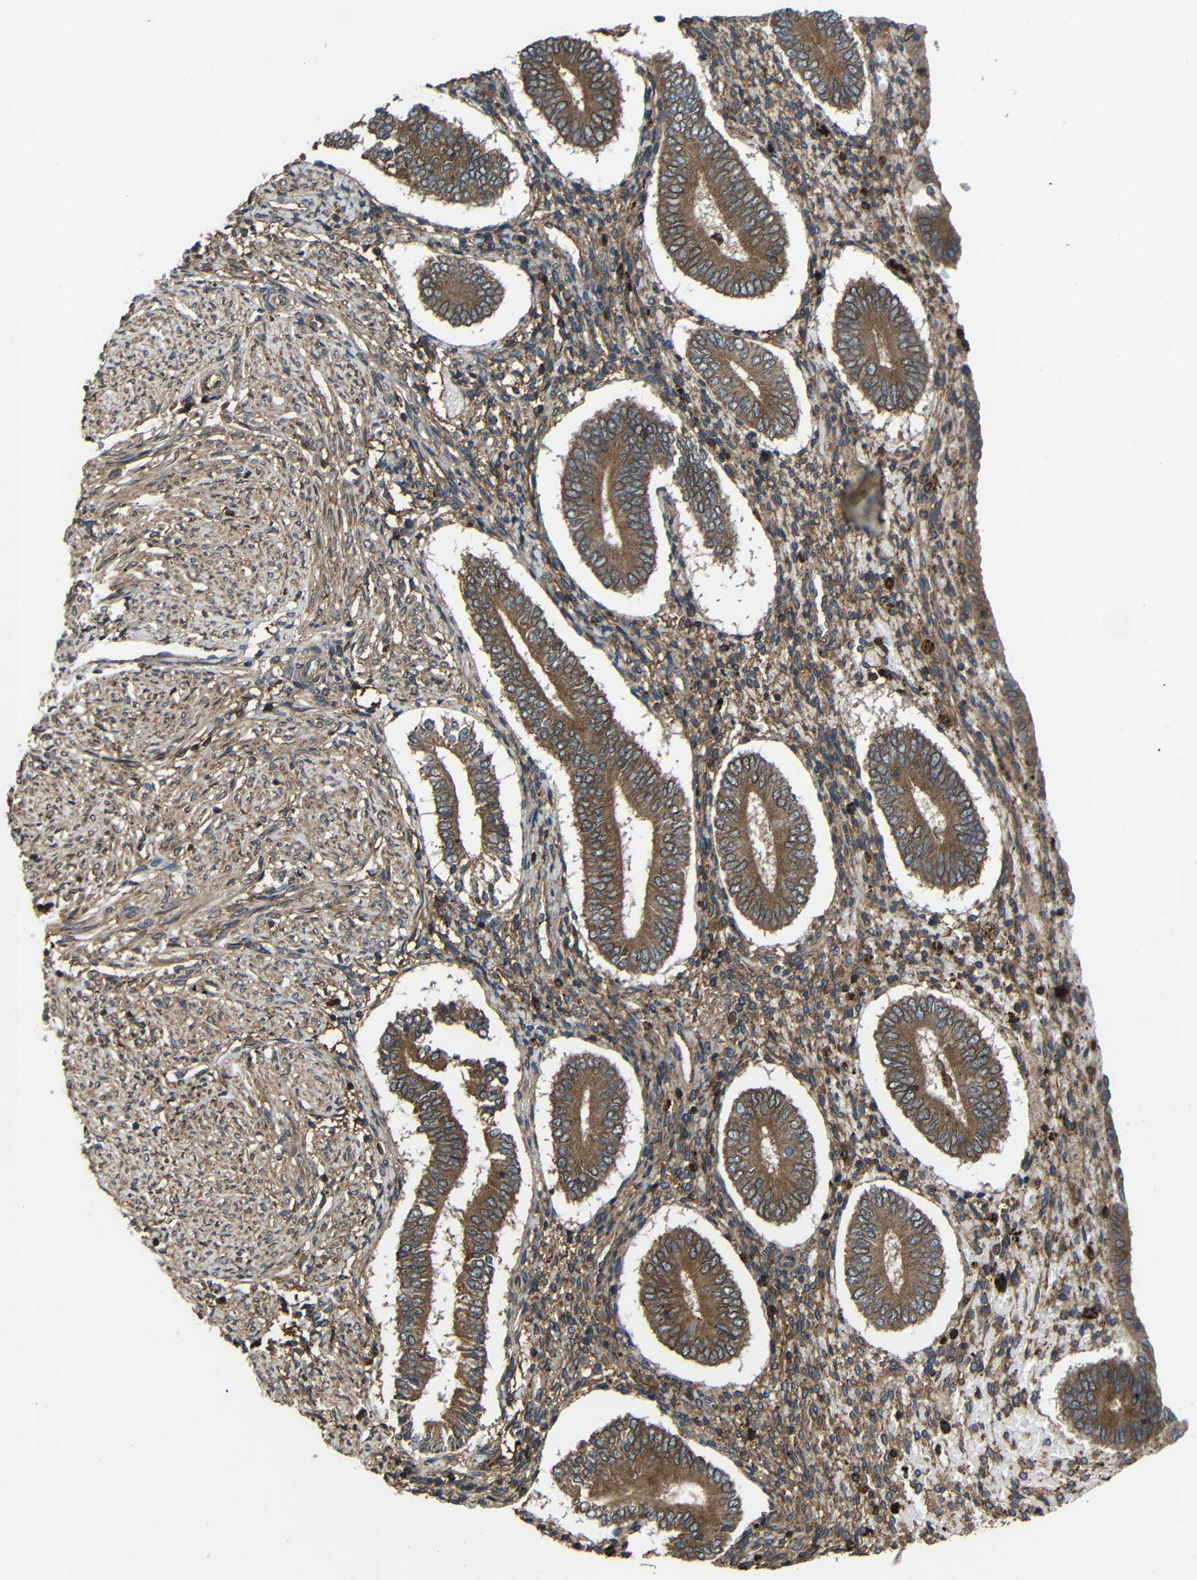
{"staining": {"intensity": "moderate", "quantity": ">75%", "location": "cytoplasmic/membranous"}, "tissue": "endometrium", "cell_type": "Cells in endometrial stroma", "image_type": "normal", "snomed": [{"axis": "morphology", "description": "Normal tissue, NOS"}, {"axis": "topography", "description": "Endometrium"}], "caption": "About >75% of cells in endometrial stroma in unremarkable endometrium show moderate cytoplasmic/membranous protein positivity as visualized by brown immunohistochemical staining.", "gene": "TREM2", "patient": {"sex": "female", "age": 42}}